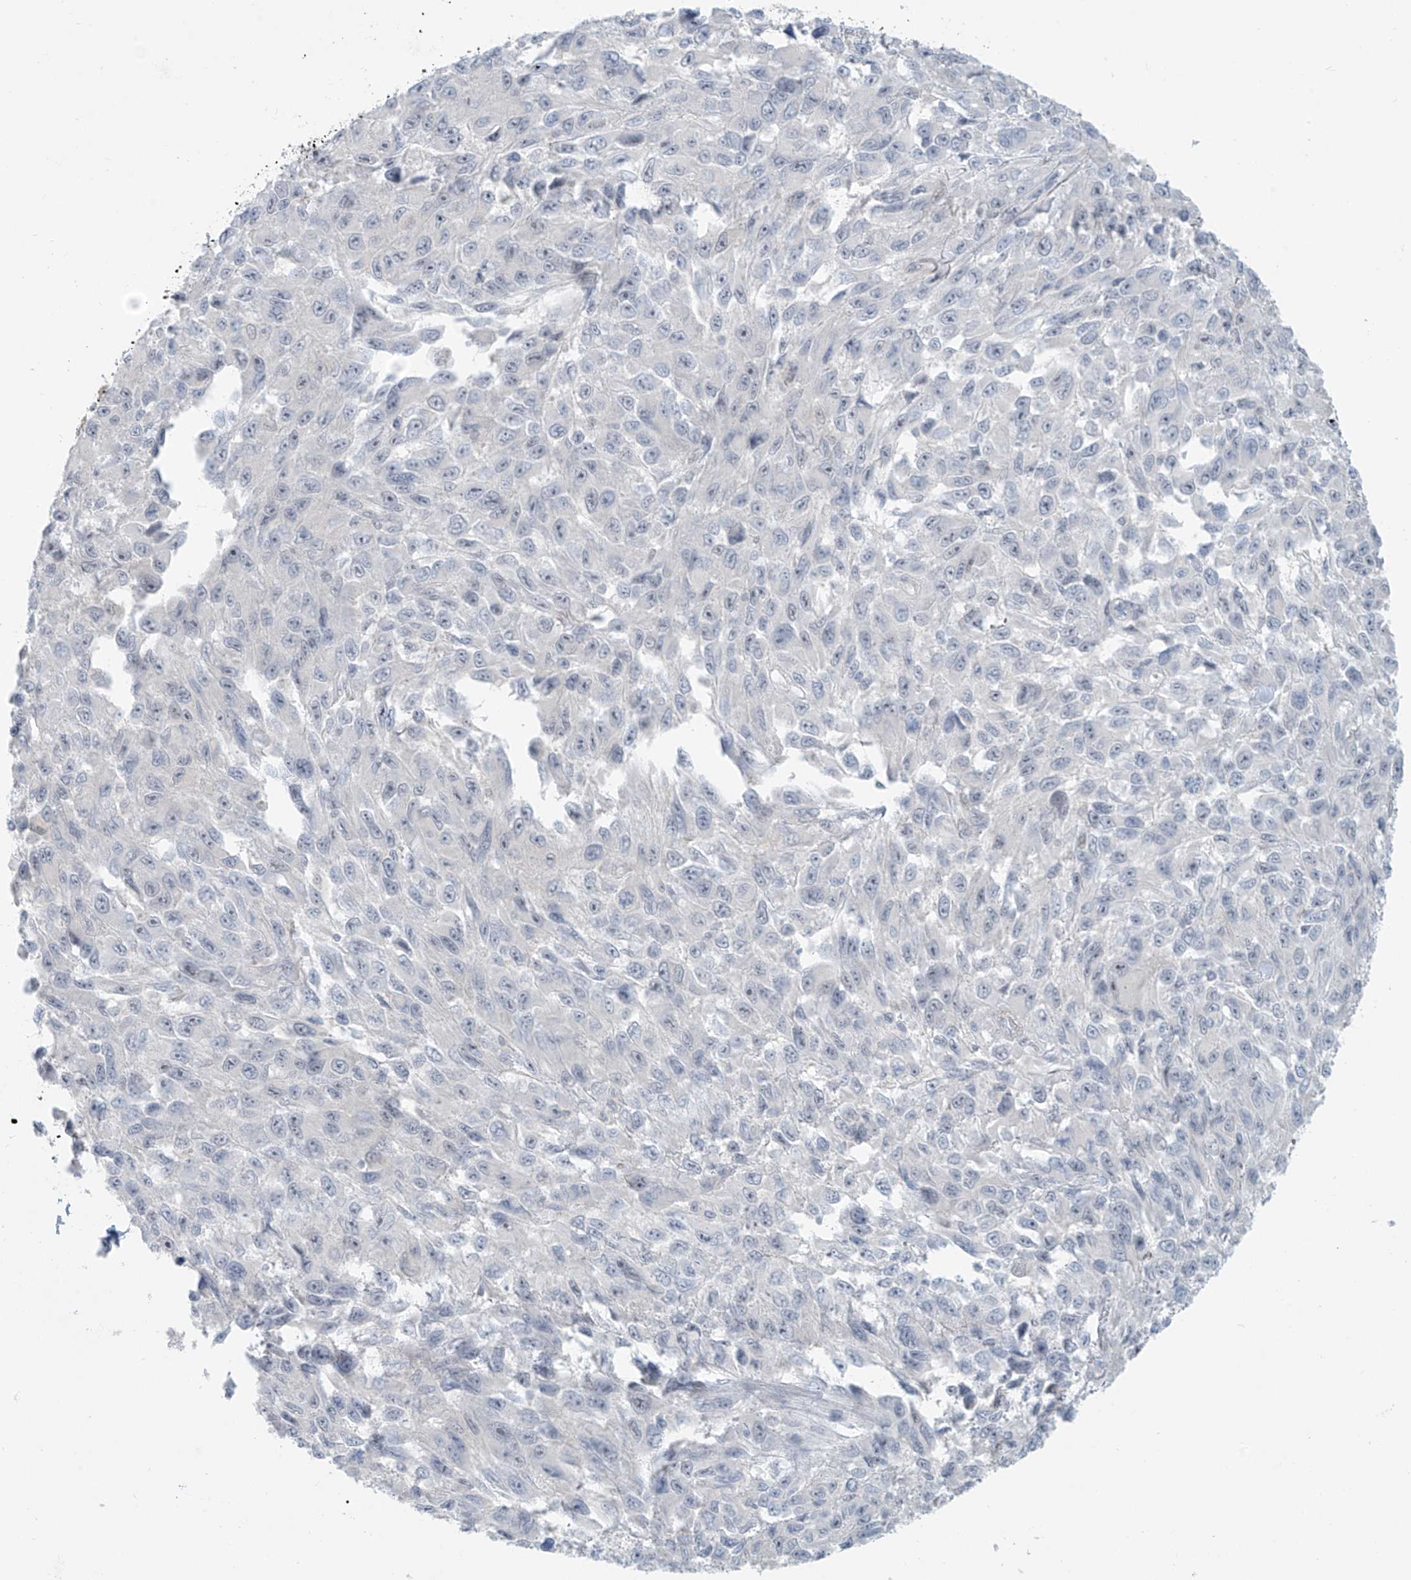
{"staining": {"intensity": "negative", "quantity": "none", "location": "none"}, "tissue": "melanoma", "cell_type": "Tumor cells", "image_type": "cancer", "snomed": [{"axis": "morphology", "description": "Malignant melanoma, NOS"}, {"axis": "topography", "description": "Skin"}], "caption": "Tumor cells are negative for brown protein staining in melanoma.", "gene": "RASGEF1A", "patient": {"sex": "female", "age": 96}}